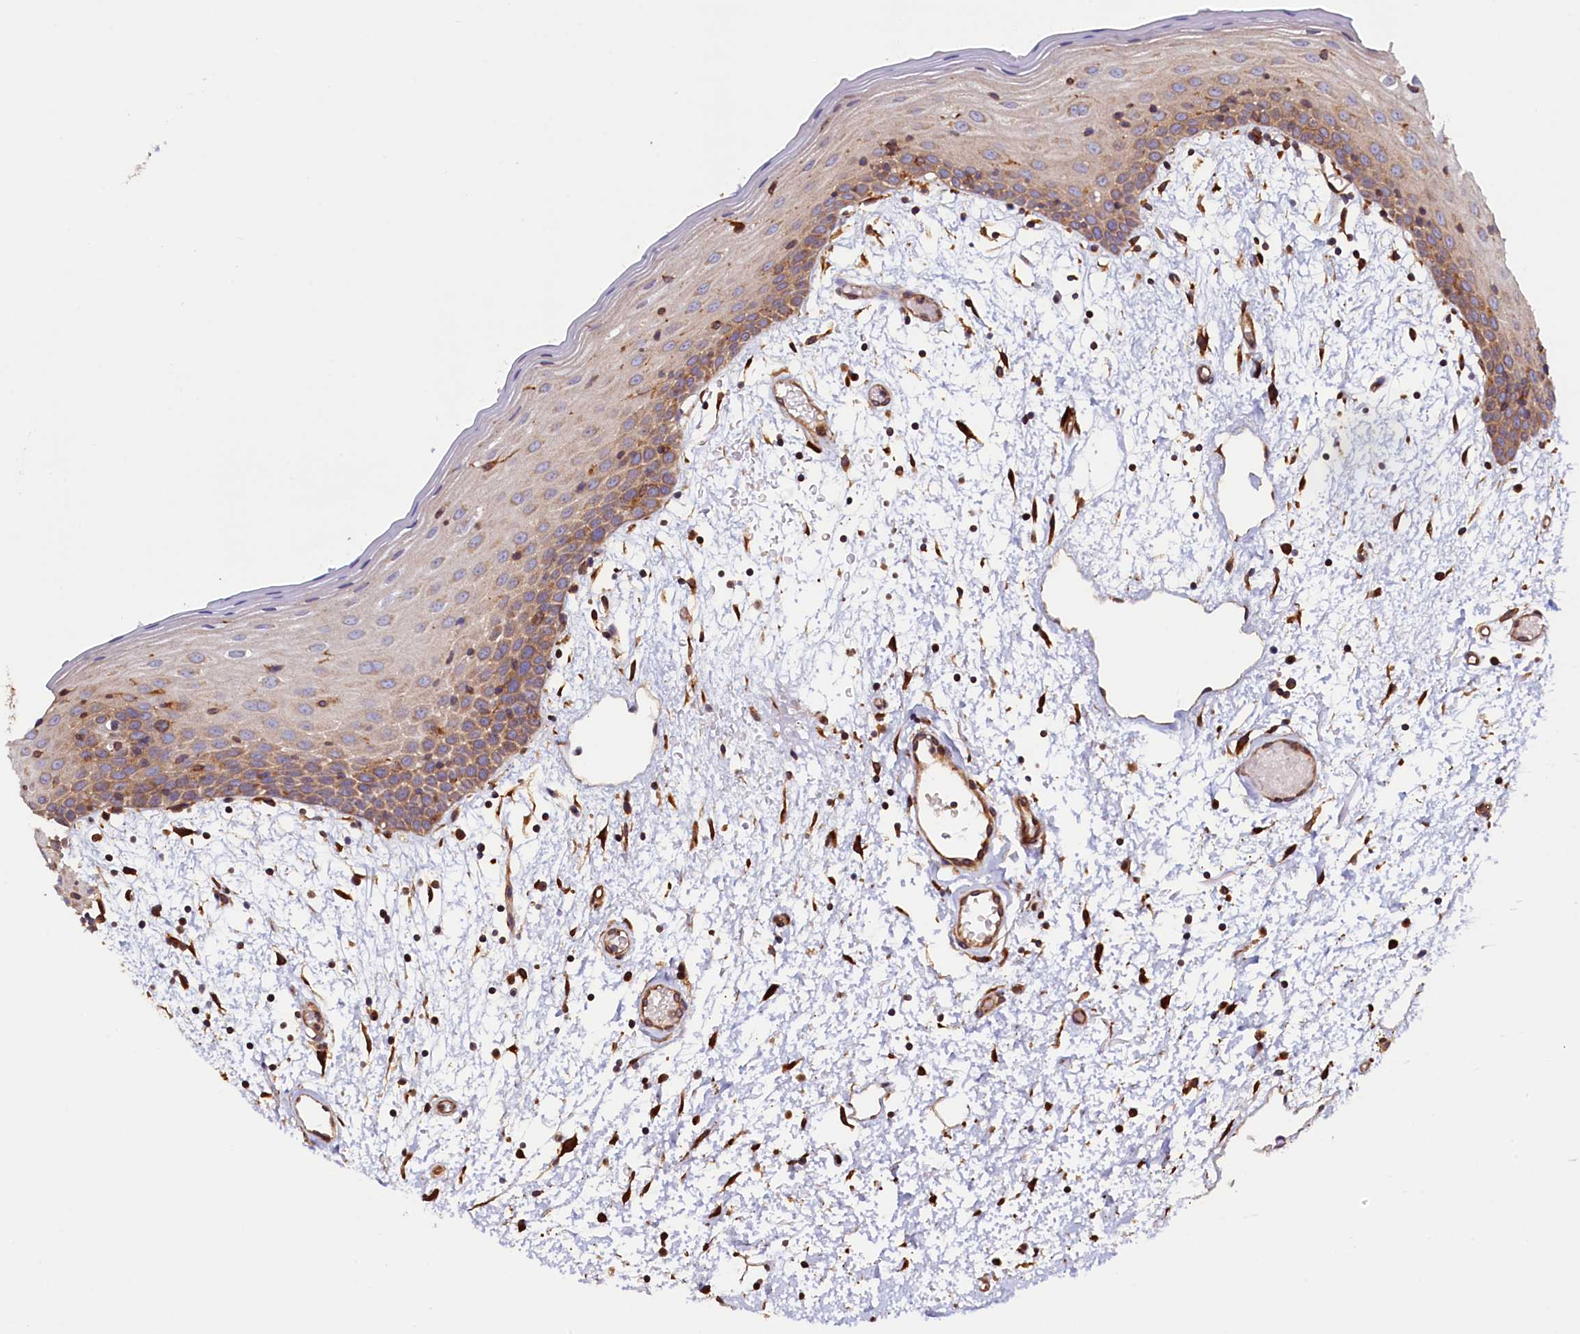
{"staining": {"intensity": "moderate", "quantity": "25%-75%", "location": "cytoplasmic/membranous"}, "tissue": "oral mucosa", "cell_type": "Squamous epithelial cells", "image_type": "normal", "snomed": [{"axis": "morphology", "description": "Normal tissue, NOS"}, {"axis": "topography", "description": "Skeletal muscle"}, {"axis": "topography", "description": "Oral tissue"}, {"axis": "topography", "description": "Salivary gland"}, {"axis": "topography", "description": "Peripheral nerve tissue"}], "caption": "IHC histopathology image of unremarkable oral mucosa stained for a protein (brown), which demonstrates medium levels of moderate cytoplasmic/membranous positivity in approximately 25%-75% of squamous epithelial cells.", "gene": "ATXN2L", "patient": {"sex": "male", "age": 54}}